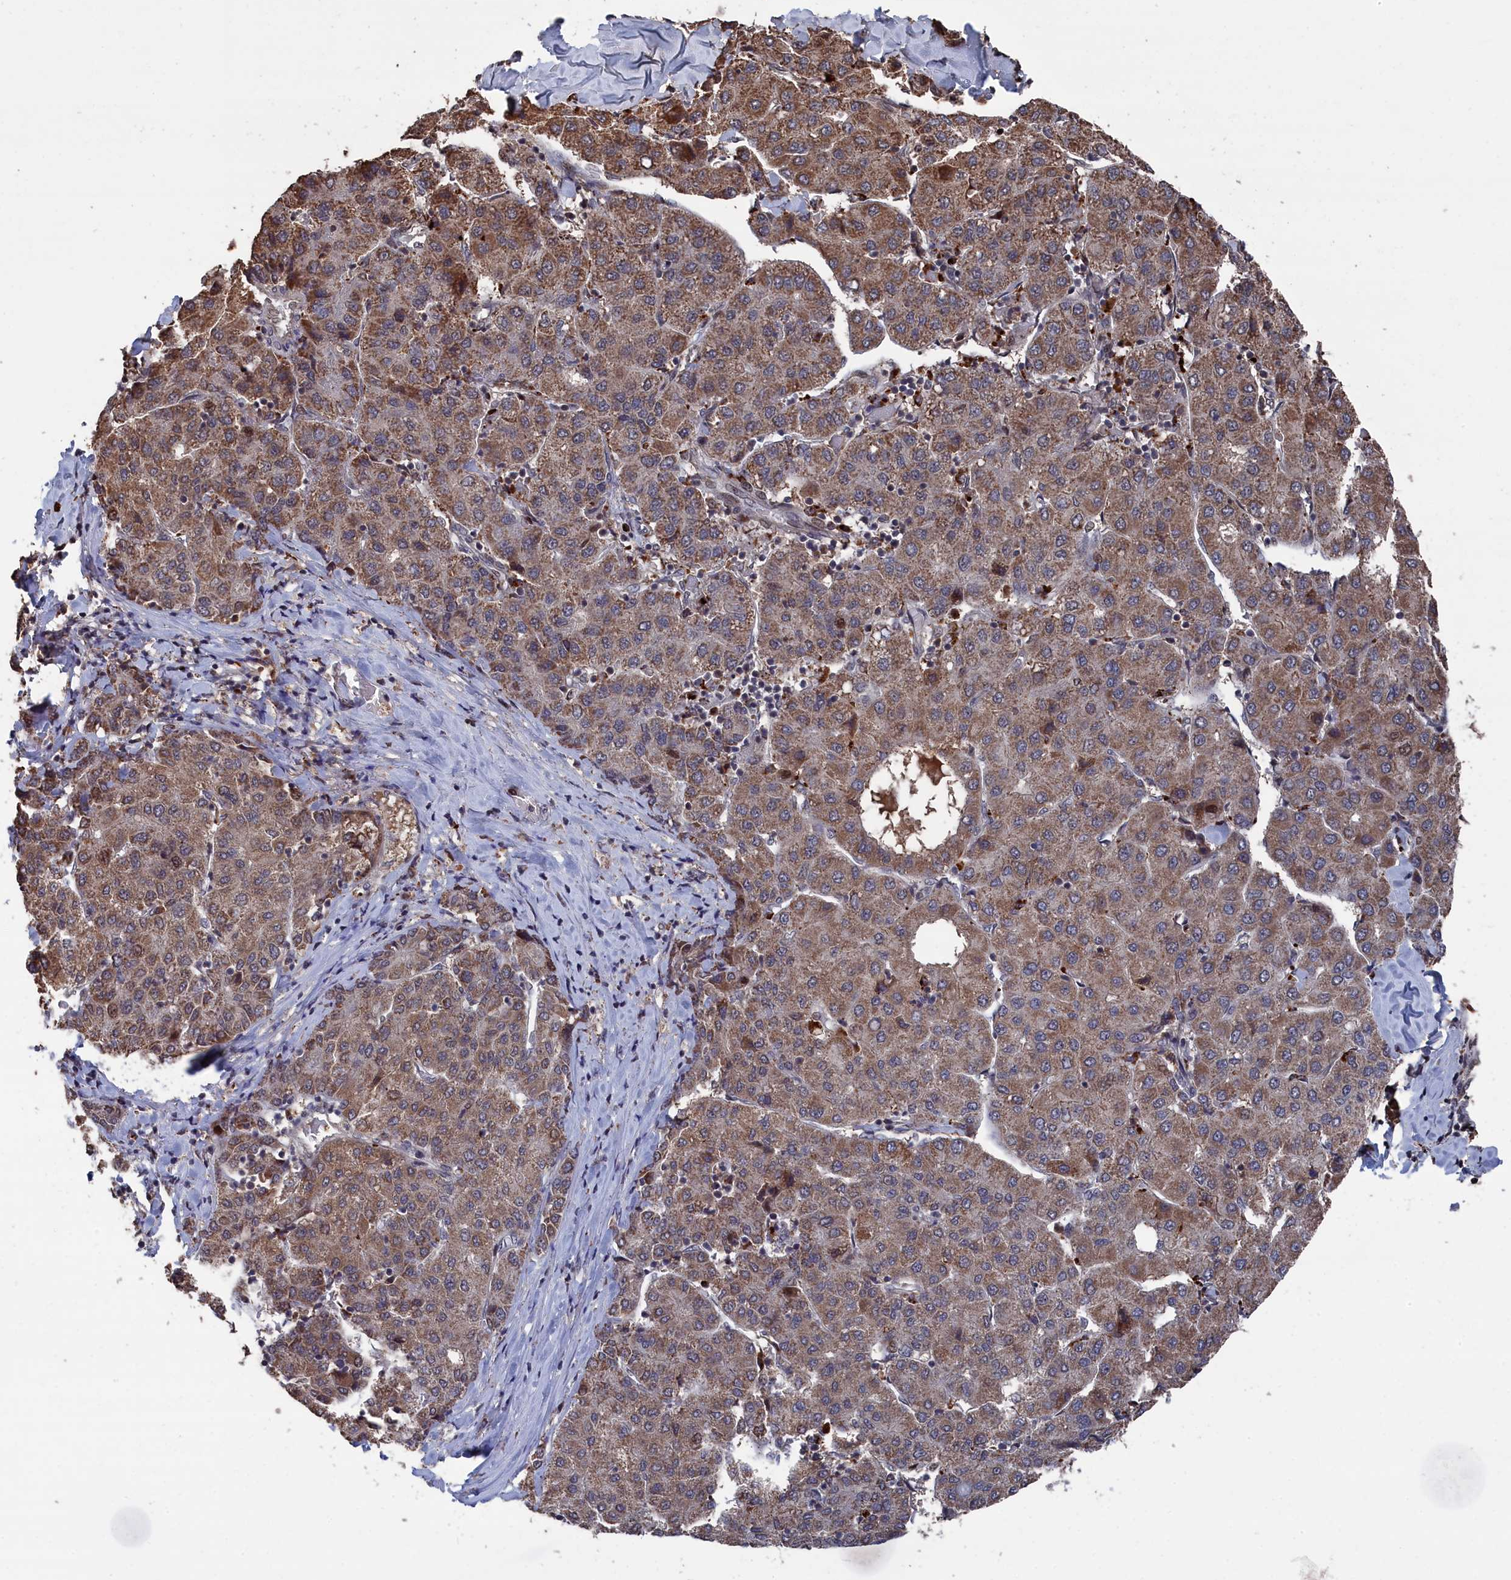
{"staining": {"intensity": "moderate", "quantity": ">75%", "location": "cytoplasmic/membranous"}, "tissue": "liver cancer", "cell_type": "Tumor cells", "image_type": "cancer", "snomed": [{"axis": "morphology", "description": "Carcinoma, Hepatocellular, NOS"}, {"axis": "topography", "description": "Liver"}], "caption": "There is medium levels of moderate cytoplasmic/membranous staining in tumor cells of hepatocellular carcinoma (liver), as demonstrated by immunohistochemical staining (brown color).", "gene": "CEACAM21", "patient": {"sex": "male", "age": 65}}